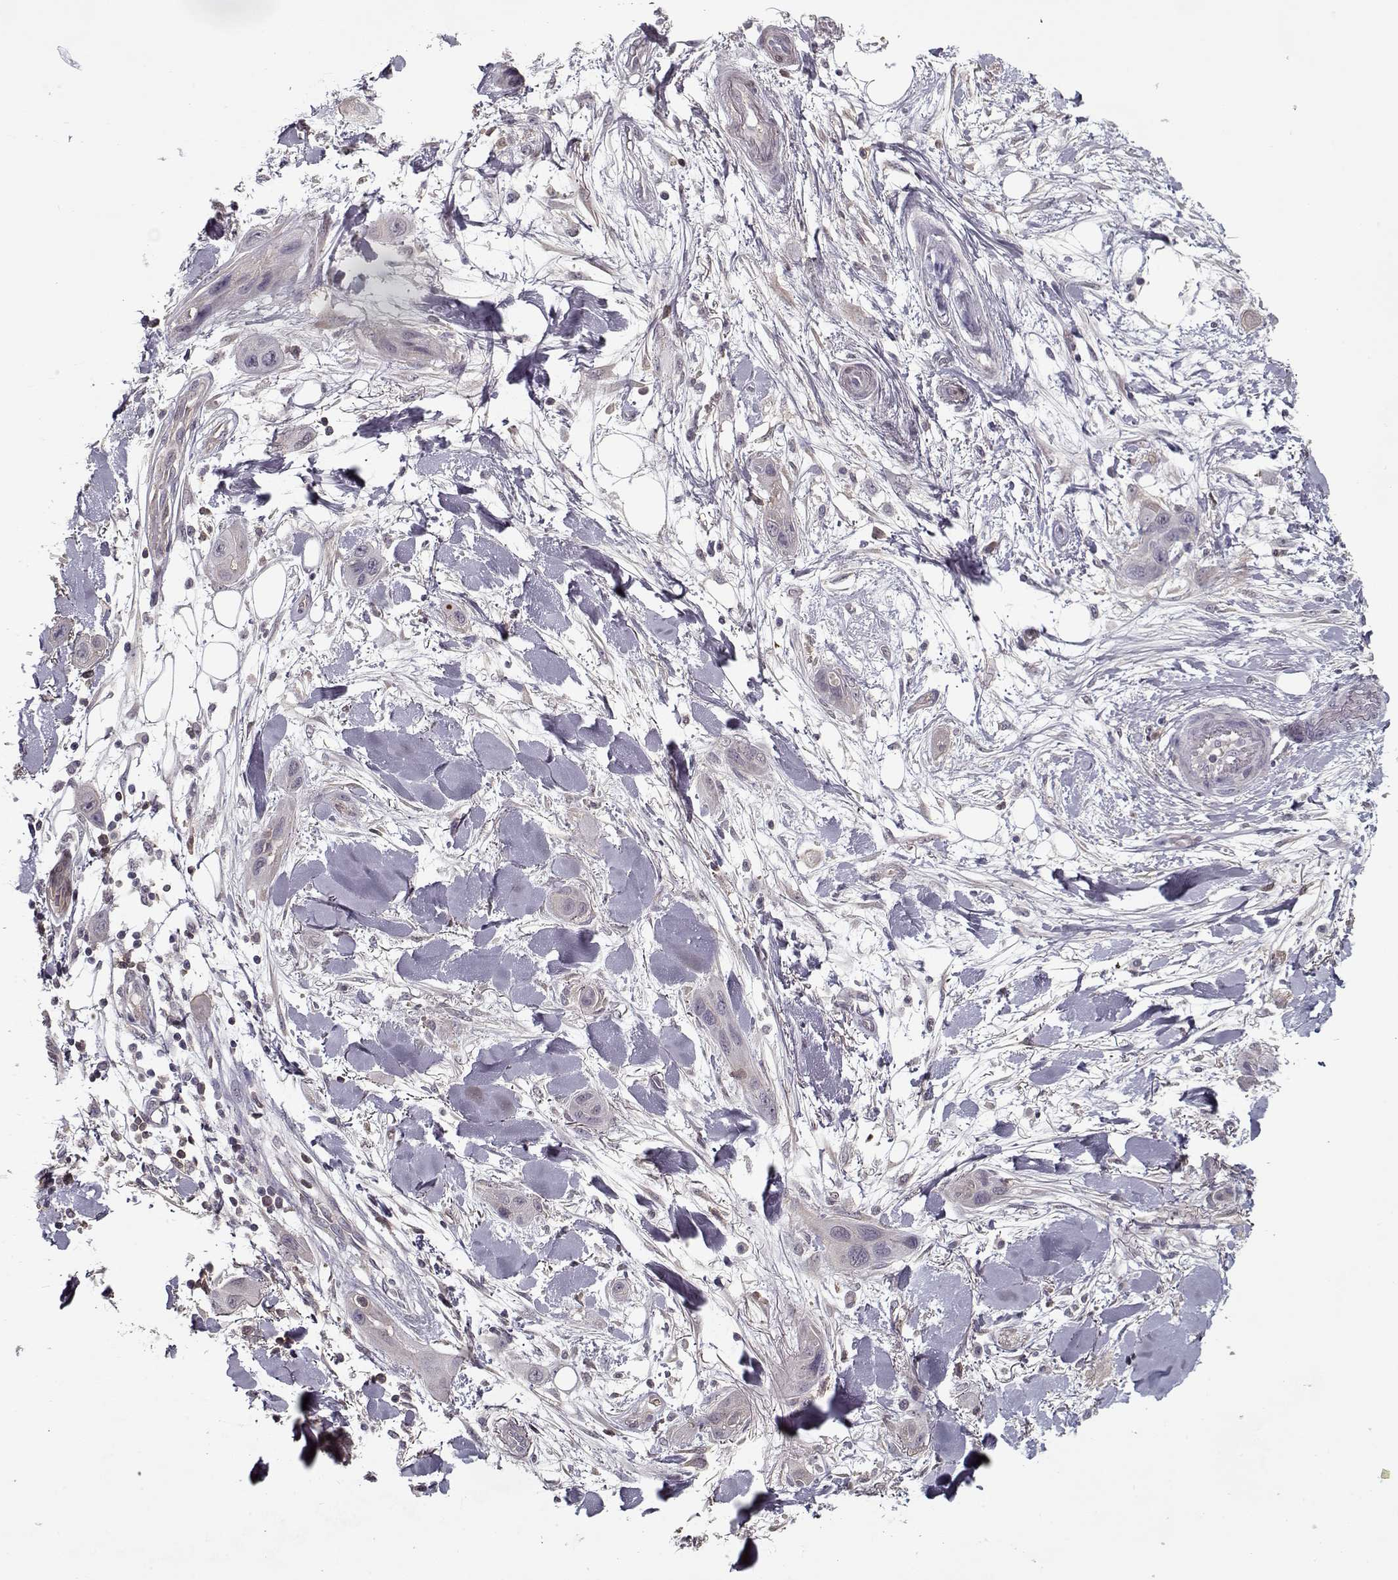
{"staining": {"intensity": "negative", "quantity": "none", "location": "none"}, "tissue": "skin cancer", "cell_type": "Tumor cells", "image_type": "cancer", "snomed": [{"axis": "morphology", "description": "Squamous cell carcinoma, NOS"}, {"axis": "topography", "description": "Skin"}], "caption": "Squamous cell carcinoma (skin) was stained to show a protein in brown. There is no significant staining in tumor cells.", "gene": "AFM", "patient": {"sex": "male", "age": 79}}